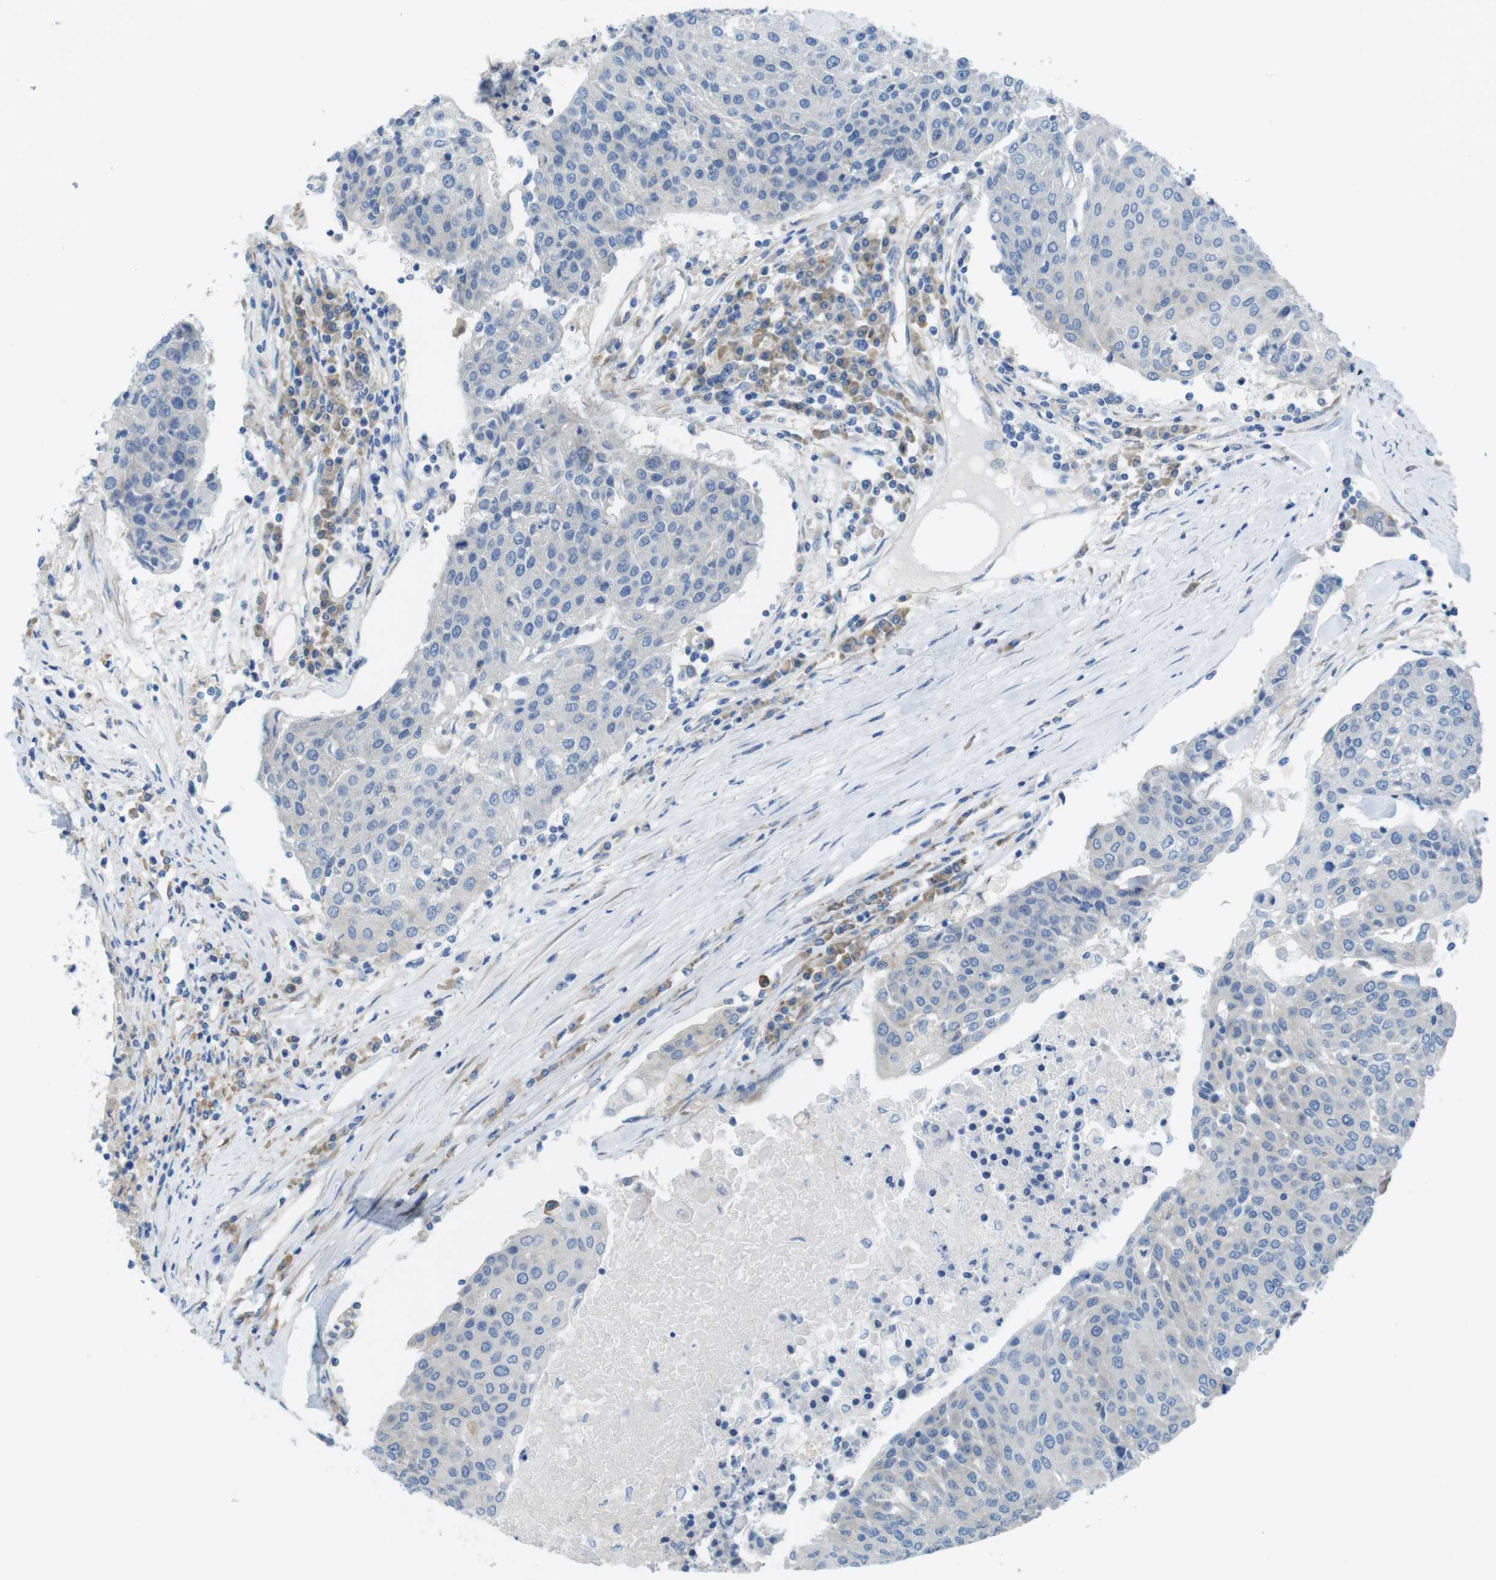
{"staining": {"intensity": "negative", "quantity": "none", "location": "none"}, "tissue": "urothelial cancer", "cell_type": "Tumor cells", "image_type": "cancer", "snomed": [{"axis": "morphology", "description": "Urothelial carcinoma, High grade"}, {"axis": "topography", "description": "Urinary bladder"}], "caption": "Urothelial cancer was stained to show a protein in brown. There is no significant positivity in tumor cells. (Stains: DAB (3,3'-diaminobenzidine) IHC with hematoxylin counter stain, Microscopy: brightfield microscopy at high magnification).", "gene": "TMEM234", "patient": {"sex": "female", "age": 85}}